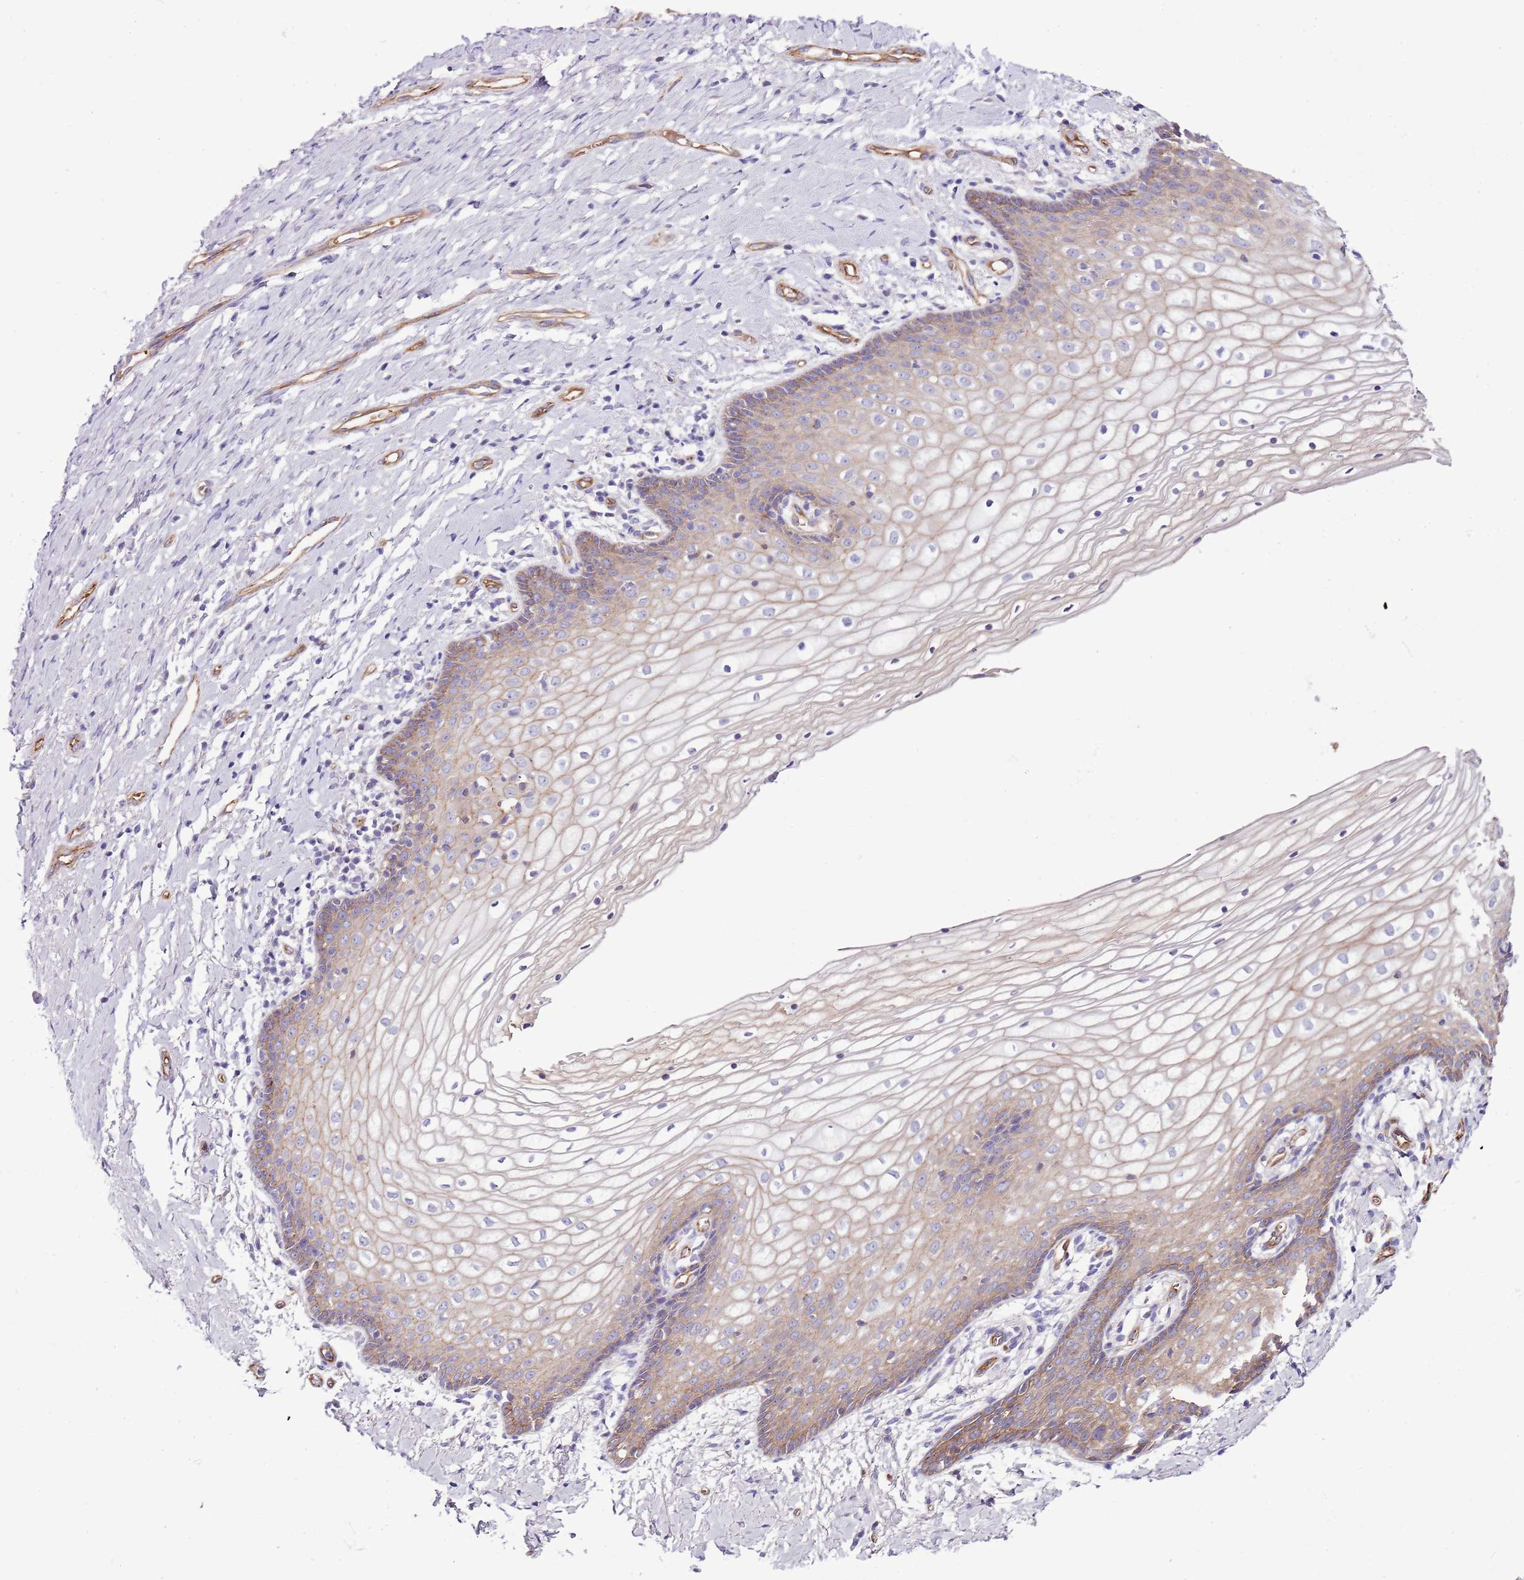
{"staining": {"intensity": "weak", "quantity": "25%-75%", "location": "cytoplasmic/membranous"}, "tissue": "vagina", "cell_type": "Squamous epithelial cells", "image_type": "normal", "snomed": [{"axis": "morphology", "description": "Normal tissue, NOS"}, {"axis": "topography", "description": "Vagina"}], "caption": "Squamous epithelial cells reveal low levels of weak cytoplasmic/membranous staining in about 25%-75% of cells in unremarkable vagina.", "gene": "GFRAL", "patient": {"sex": "female", "age": 60}}